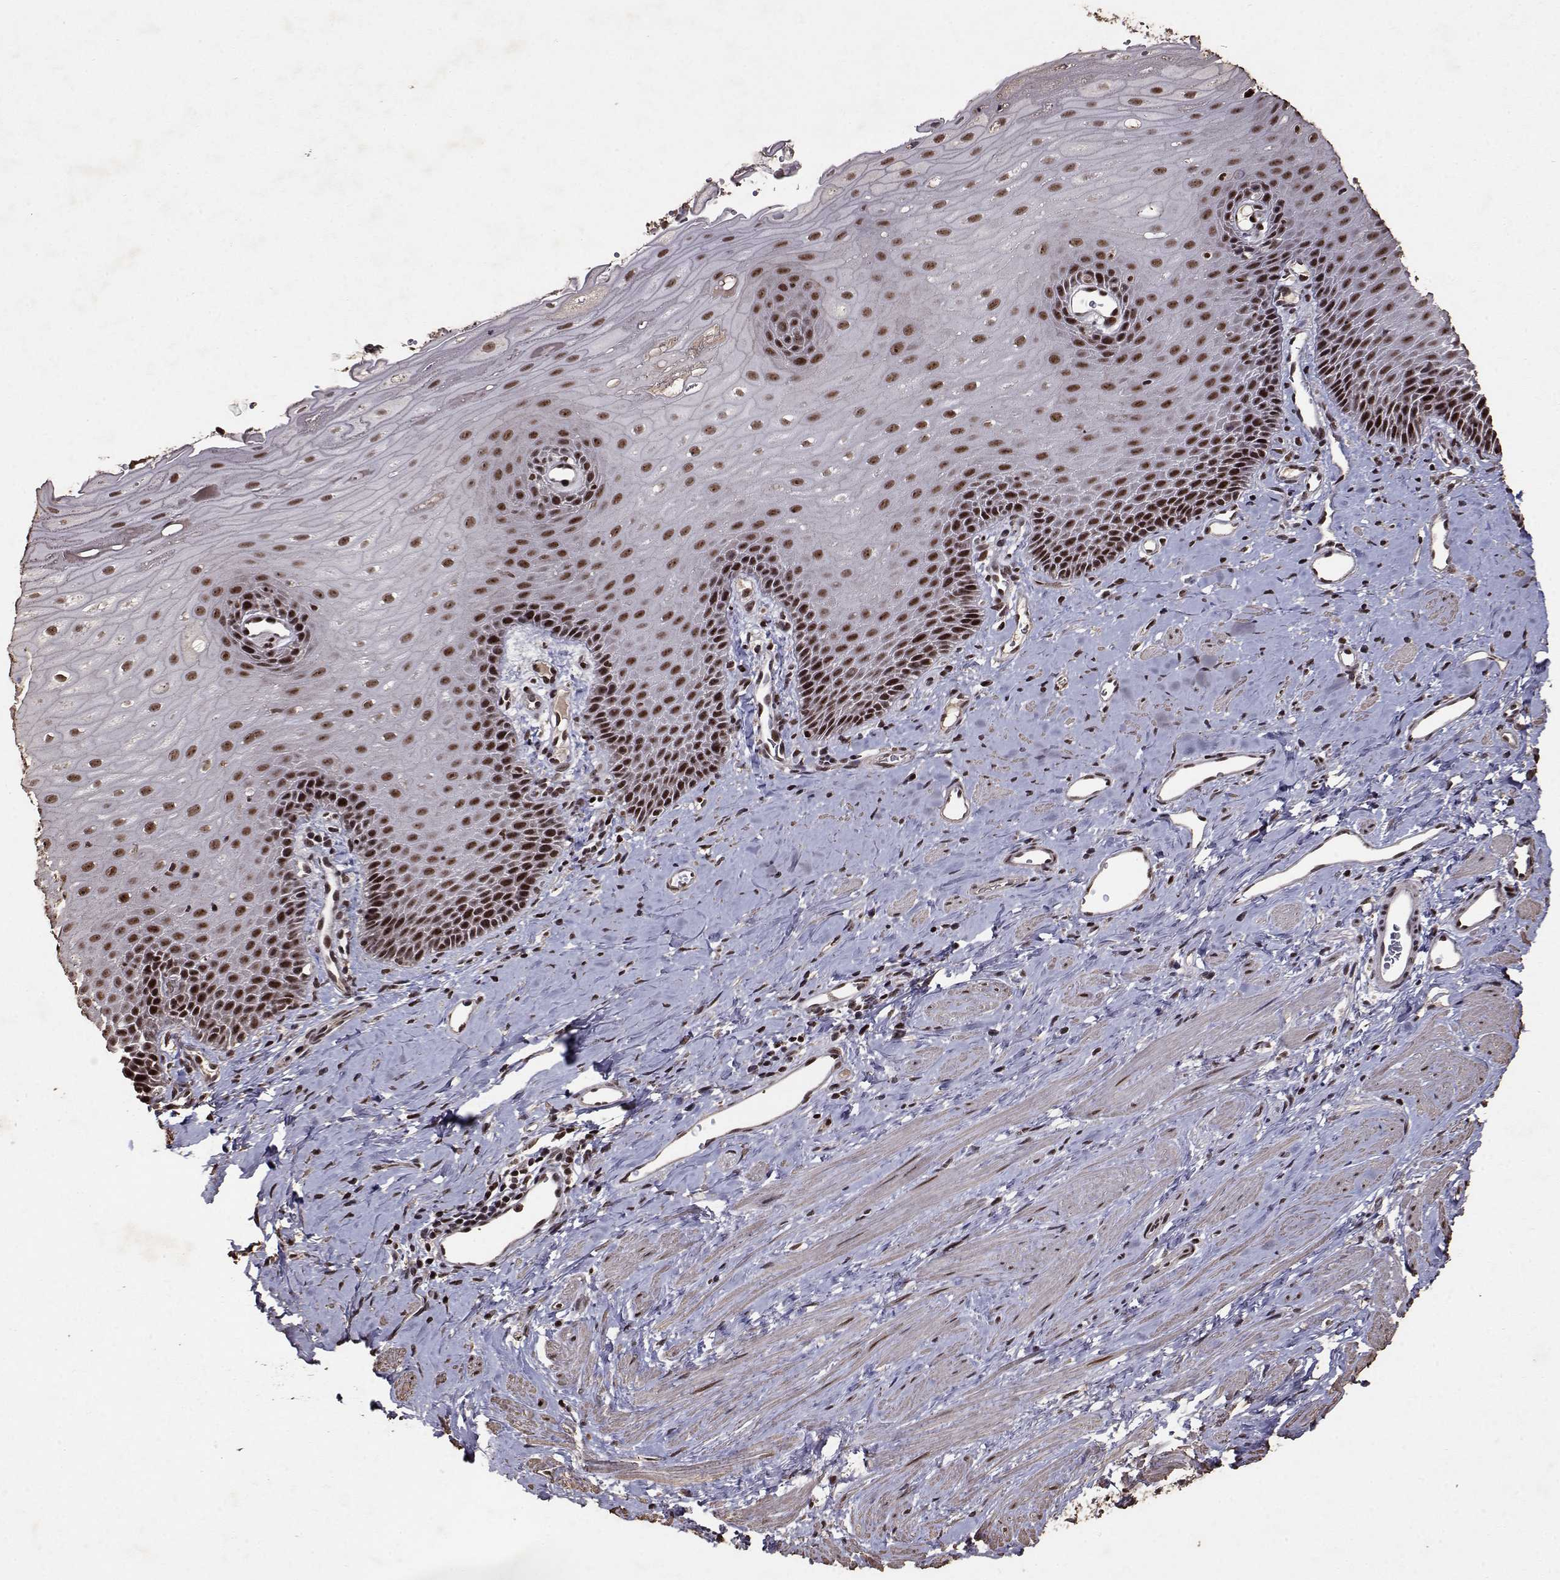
{"staining": {"intensity": "strong", "quantity": ">75%", "location": "nuclear"}, "tissue": "esophagus", "cell_type": "Squamous epithelial cells", "image_type": "normal", "snomed": [{"axis": "morphology", "description": "Normal tissue, NOS"}, {"axis": "topography", "description": "Esophagus"}], "caption": "Protein analysis of unremarkable esophagus shows strong nuclear staining in about >75% of squamous epithelial cells.", "gene": "TOE1", "patient": {"sex": "male", "age": 64}}